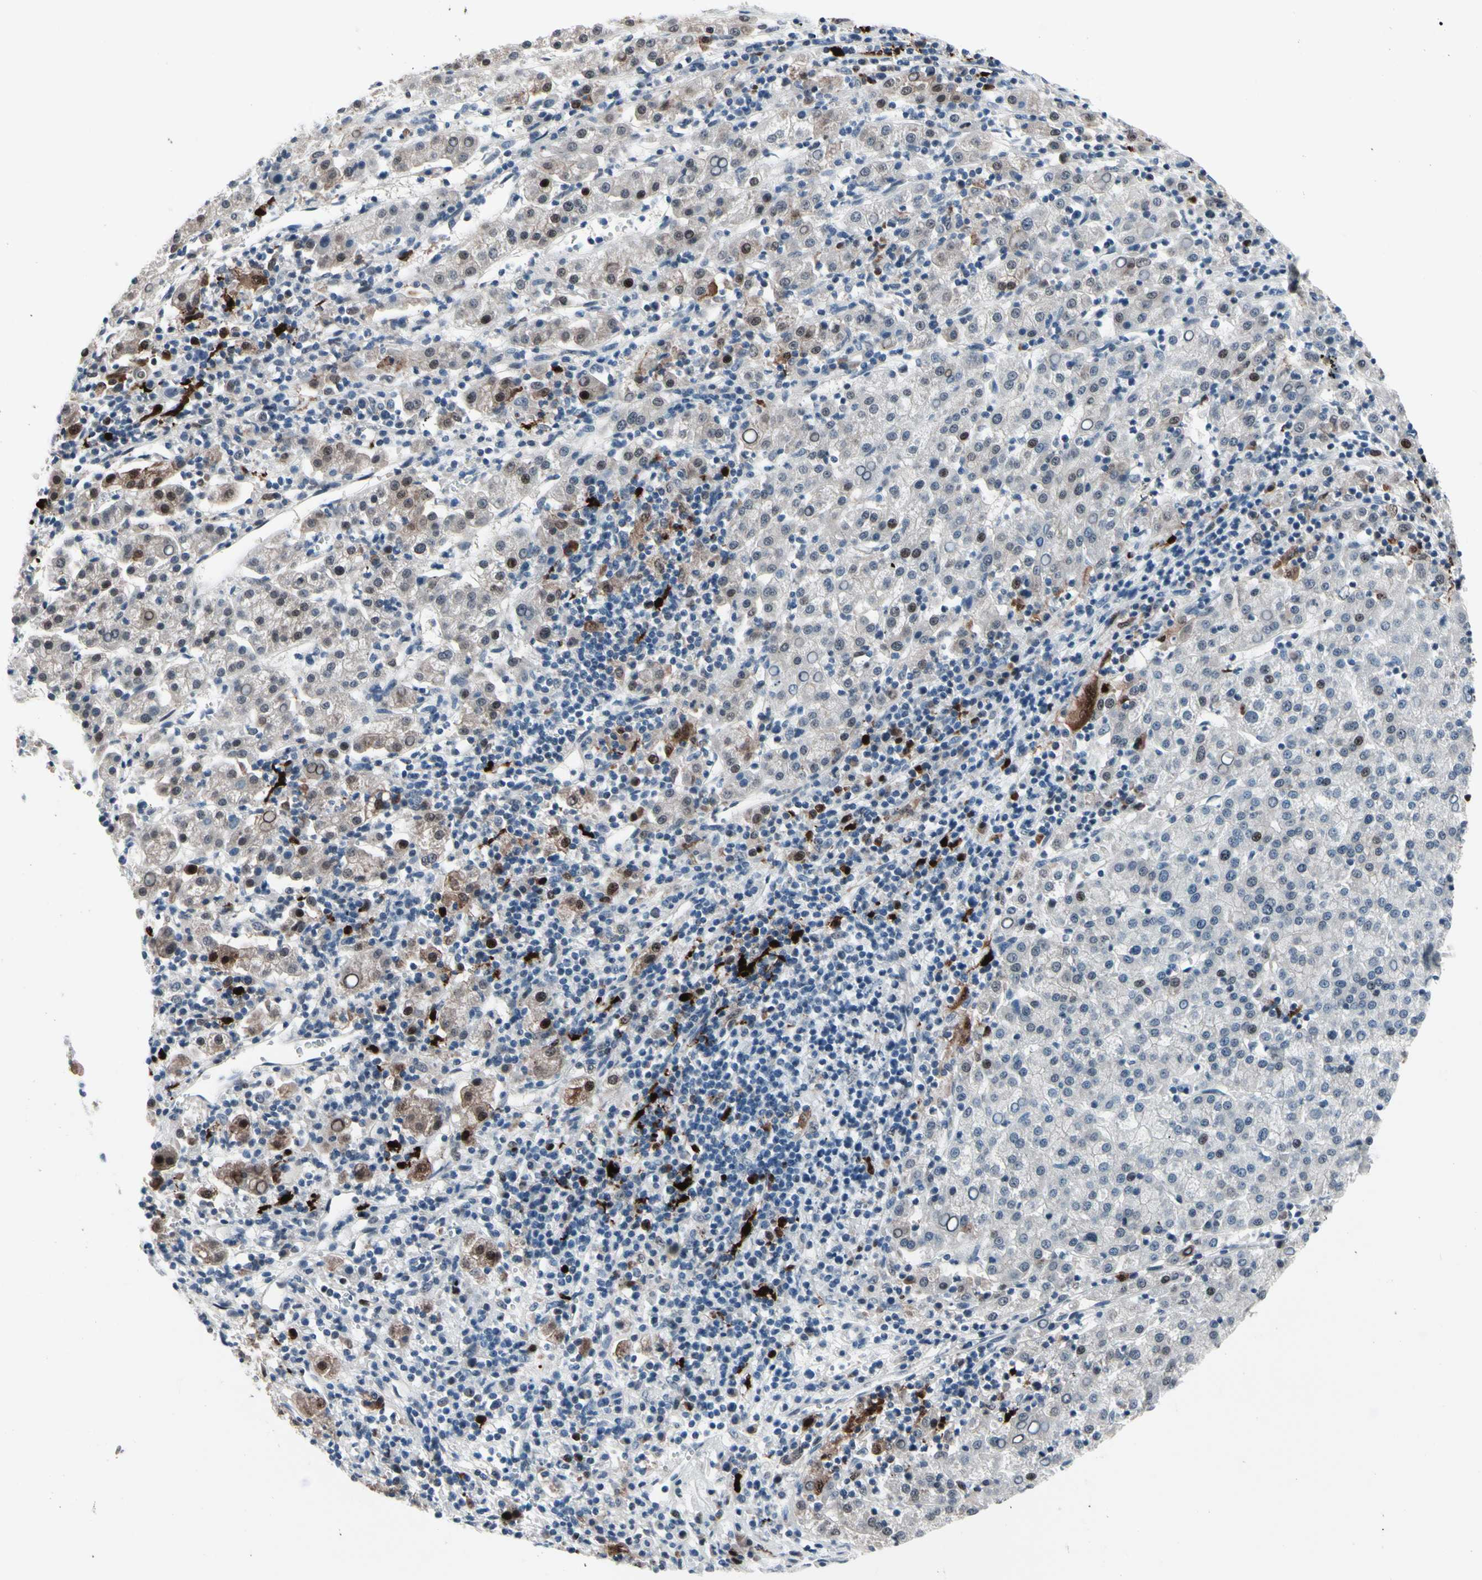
{"staining": {"intensity": "moderate", "quantity": "<25%", "location": "cytoplasmic/membranous,nuclear"}, "tissue": "liver cancer", "cell_type": "Tumor cells", "image_type": "cancer", "snomed": [{"axis": "morphology", "description": "Carcinoma, Hepatocellular, NOS"}, {"axis": "topography", "description": "Liver"}], "caption": "IHC of human hepatocellular carcinoma (liver) demonstrates low levels of moderate cytoplasmic/membranous and nuclear positivity in about <25% of tumor cells.", "gene": "TXN", "patient": {"sex": "female", "age": 58}}